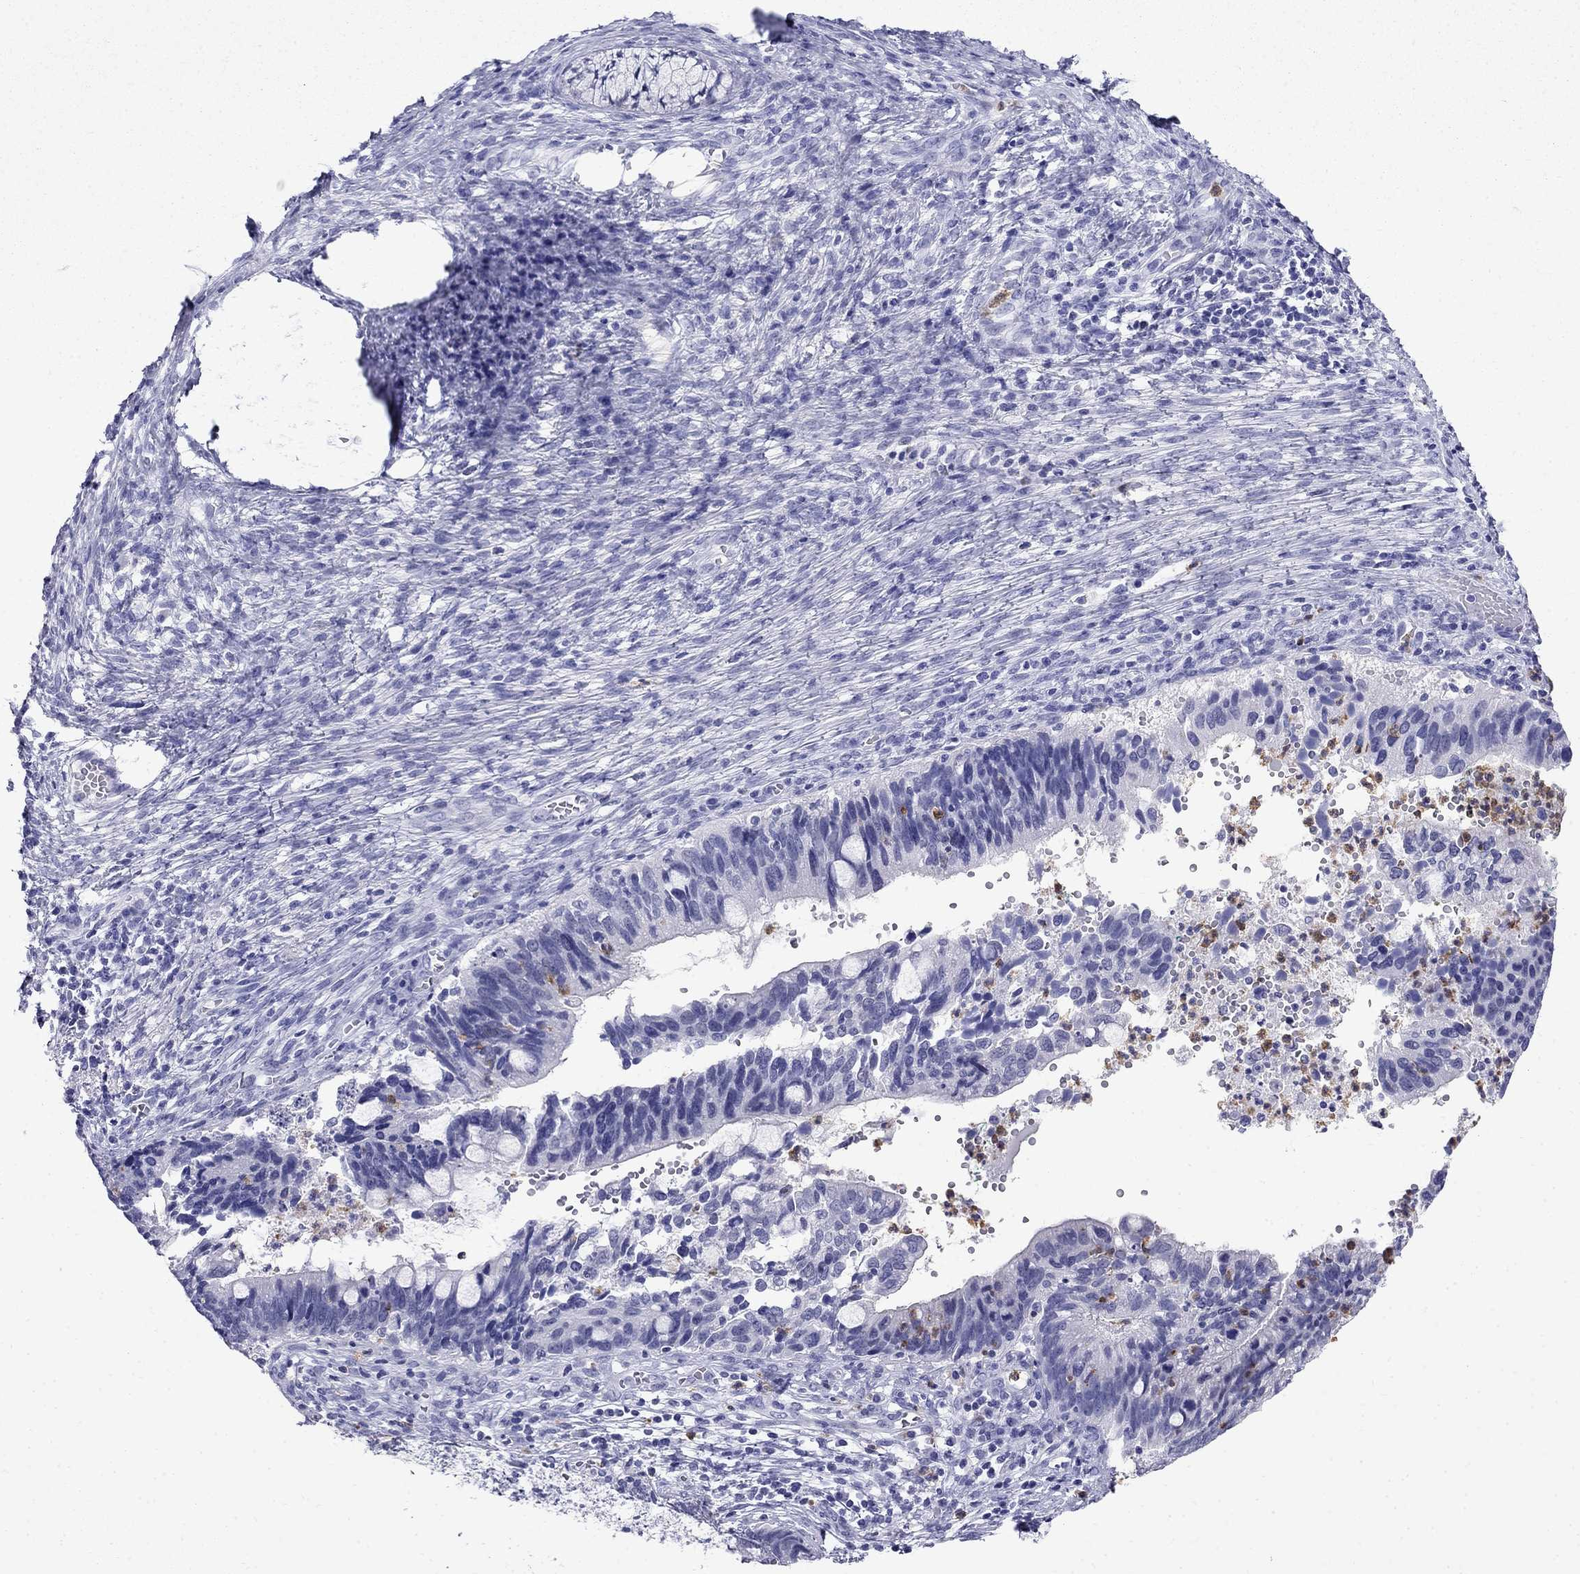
{"staining": {"intensity": "negative", "quantity": "none", "location": "none"}, "tissue": "cervical cancer", "cell_type": "Tumor cells", "image_type": "cancer", "snomed": [{"axis": "morphology", "description": "Adenocarcinoma, NOS"}, {"axis": "topography", "description": "Cervix"}], "caption": "DAB (3,3'-diaminobenzidine) immunohistochemical staining of human cervical cancer demonstrates no significant expression in tumor cells. (Immunohistochemistry, brightfield microscopy, high magnification).", "gene": "PPP1R36", "patient": {"sex": "female", "age": 42}}